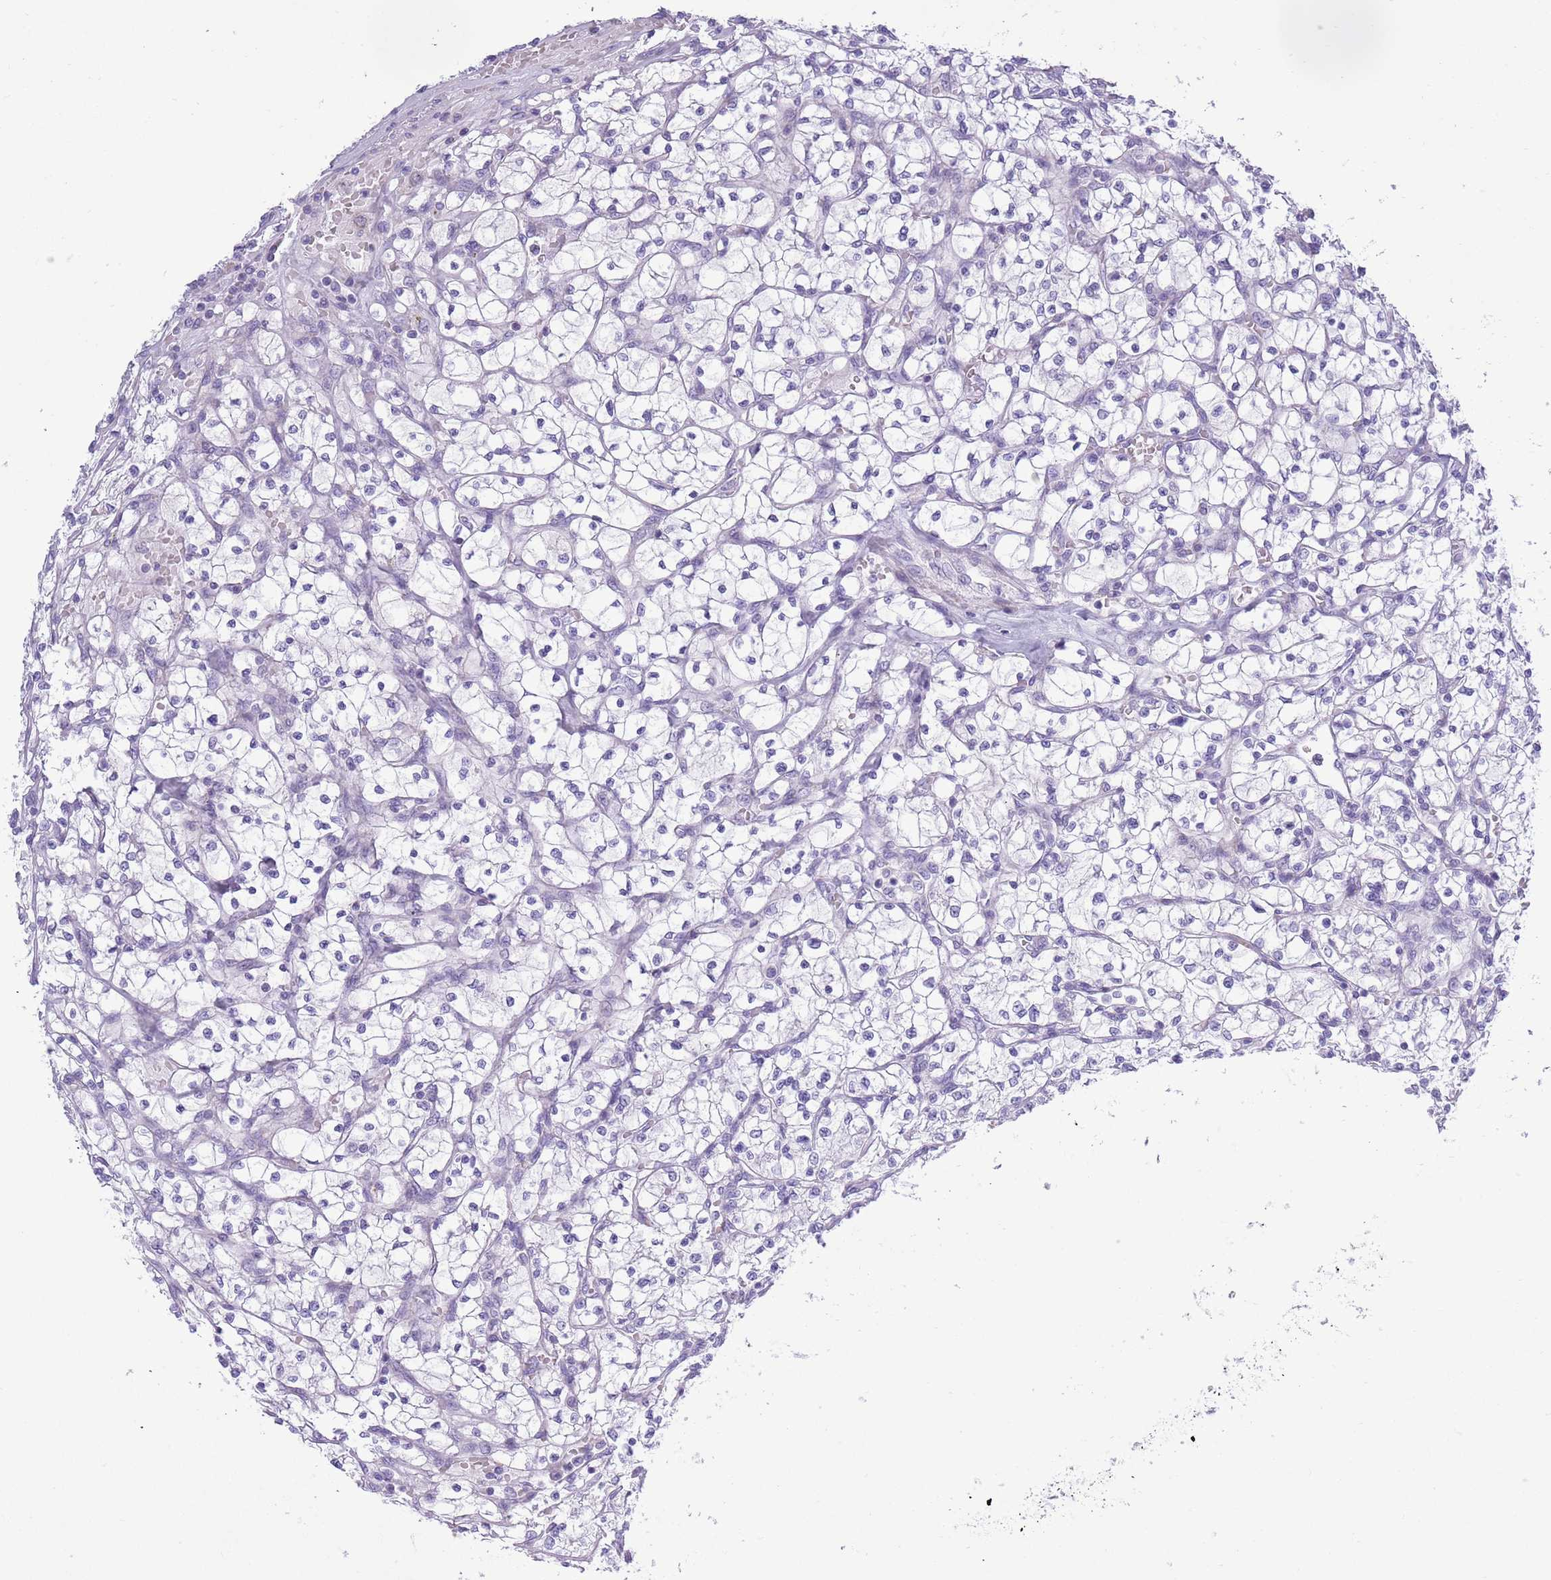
{"staining": {"intensity": "negative", "quantity": "none", "location": "none"}, "tissue": "renal cancer", "cell_type": "Tumor cells", "image_type": "cancer", "snomed": [{"axis": "morphology", "description": "Adenocarcinoma, NOS"}, {"axis": "topography", "description": "Kidney"}], "caption": "A histopathology image of renal cancer (adenocarcinoma) stained for a protein shows no brown staining in tumor cells.", "gene": "MOCOS", "patient": {"sex": "female", "age": 64}}